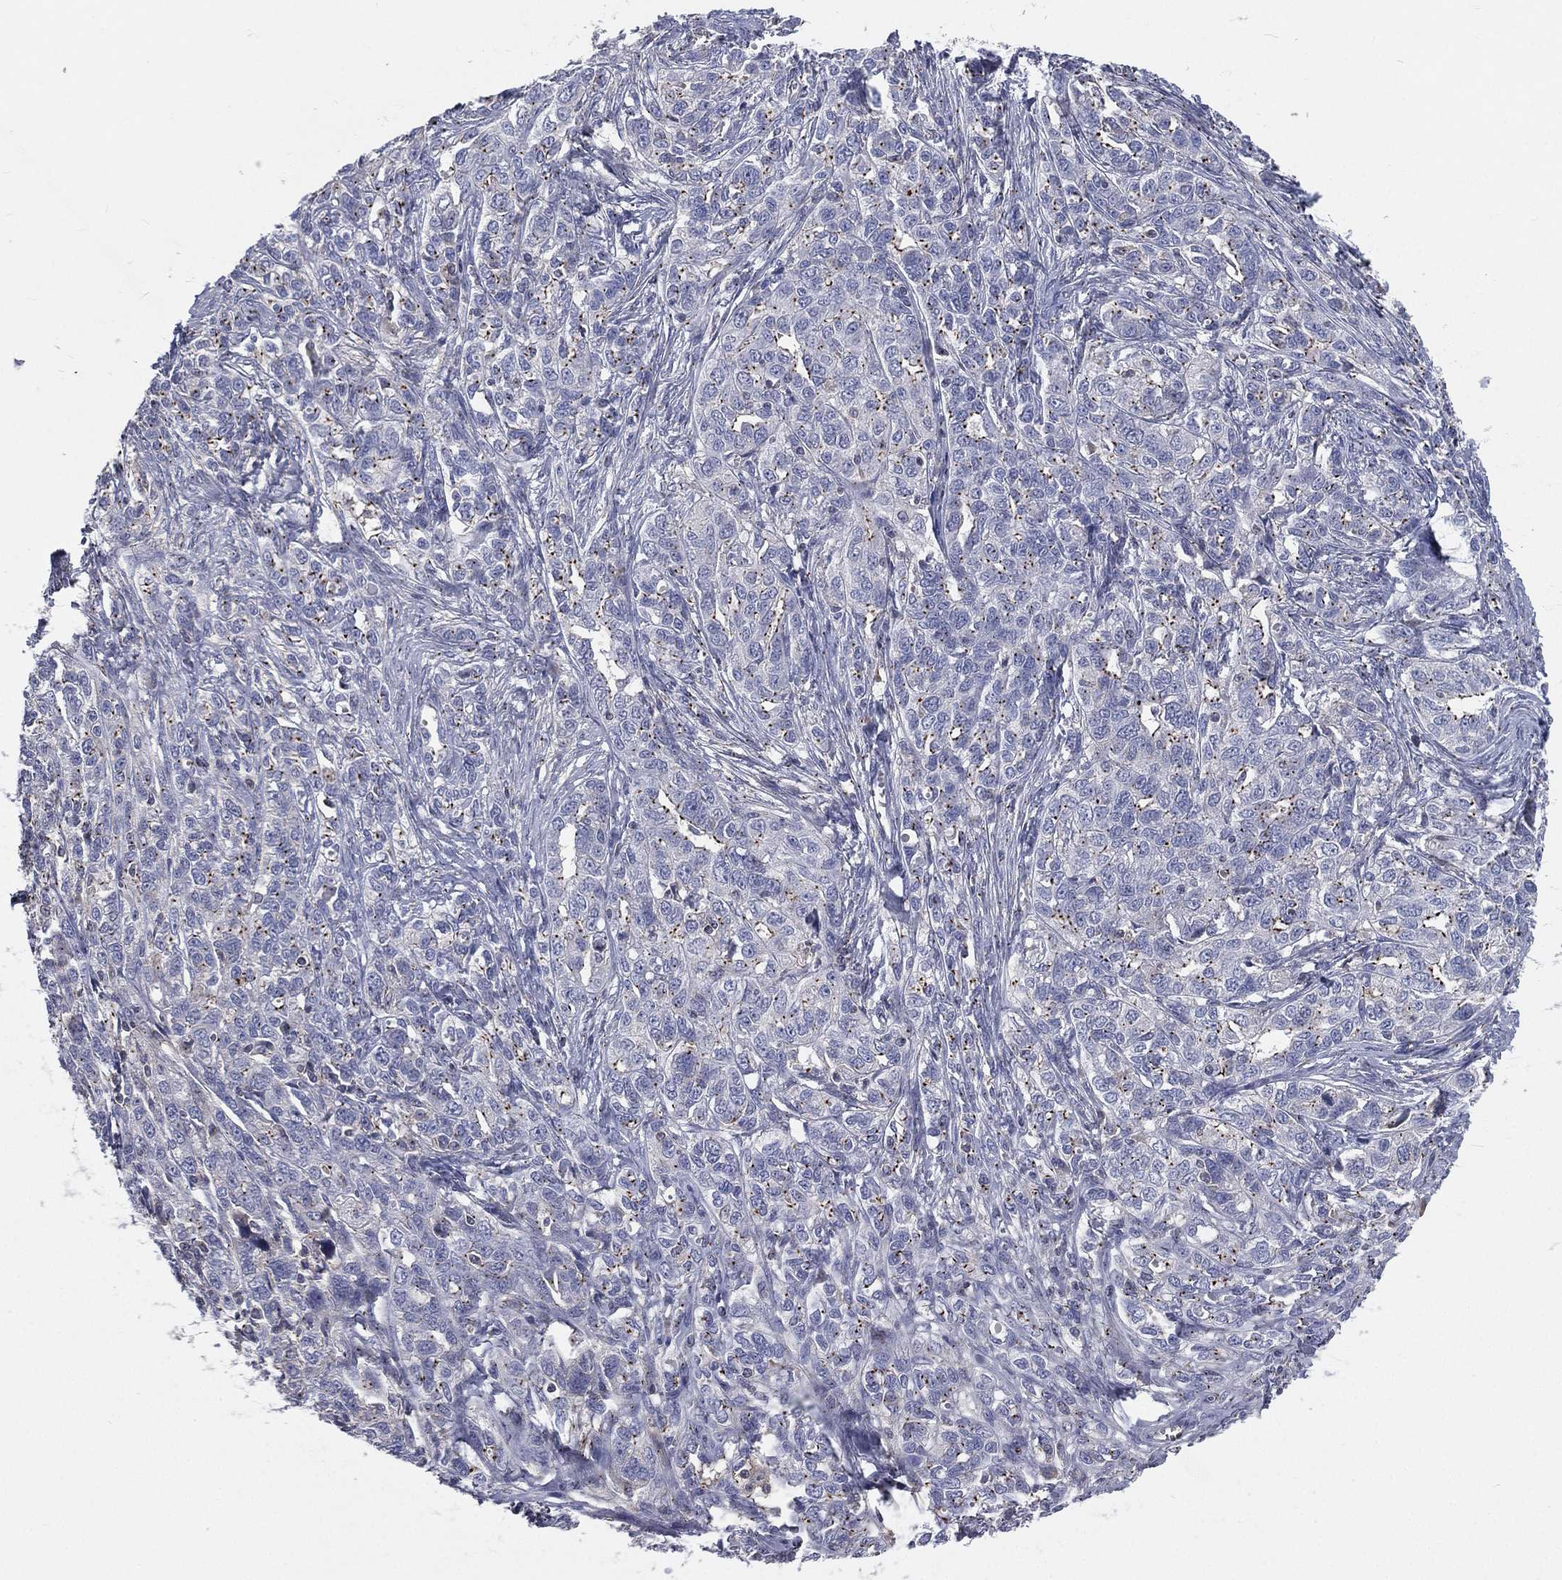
{"staining": {"intensity": "moderate", "quantity": "<25%", "location": "cytoplasmic/membranous"}, "tissue": "ovarian cancer", "cell_type": "Tumor cells", "image_type": "cancer", "snomed": [{"axis": "morphology", "description": "Cystadenocarcinoma, serous, NOS"}, {"axis": "topography", "description": "Ovary"}], "caption": "Moderate cytoplasmic/membranous positivity for a protein is appreciated in about <25% of tumor cells of ovarian cancer (serous cystadenocarcinoma) using immunohistochemistry.", "gene": "CROCC", "patient": {"sex": "female", "age": 71}}